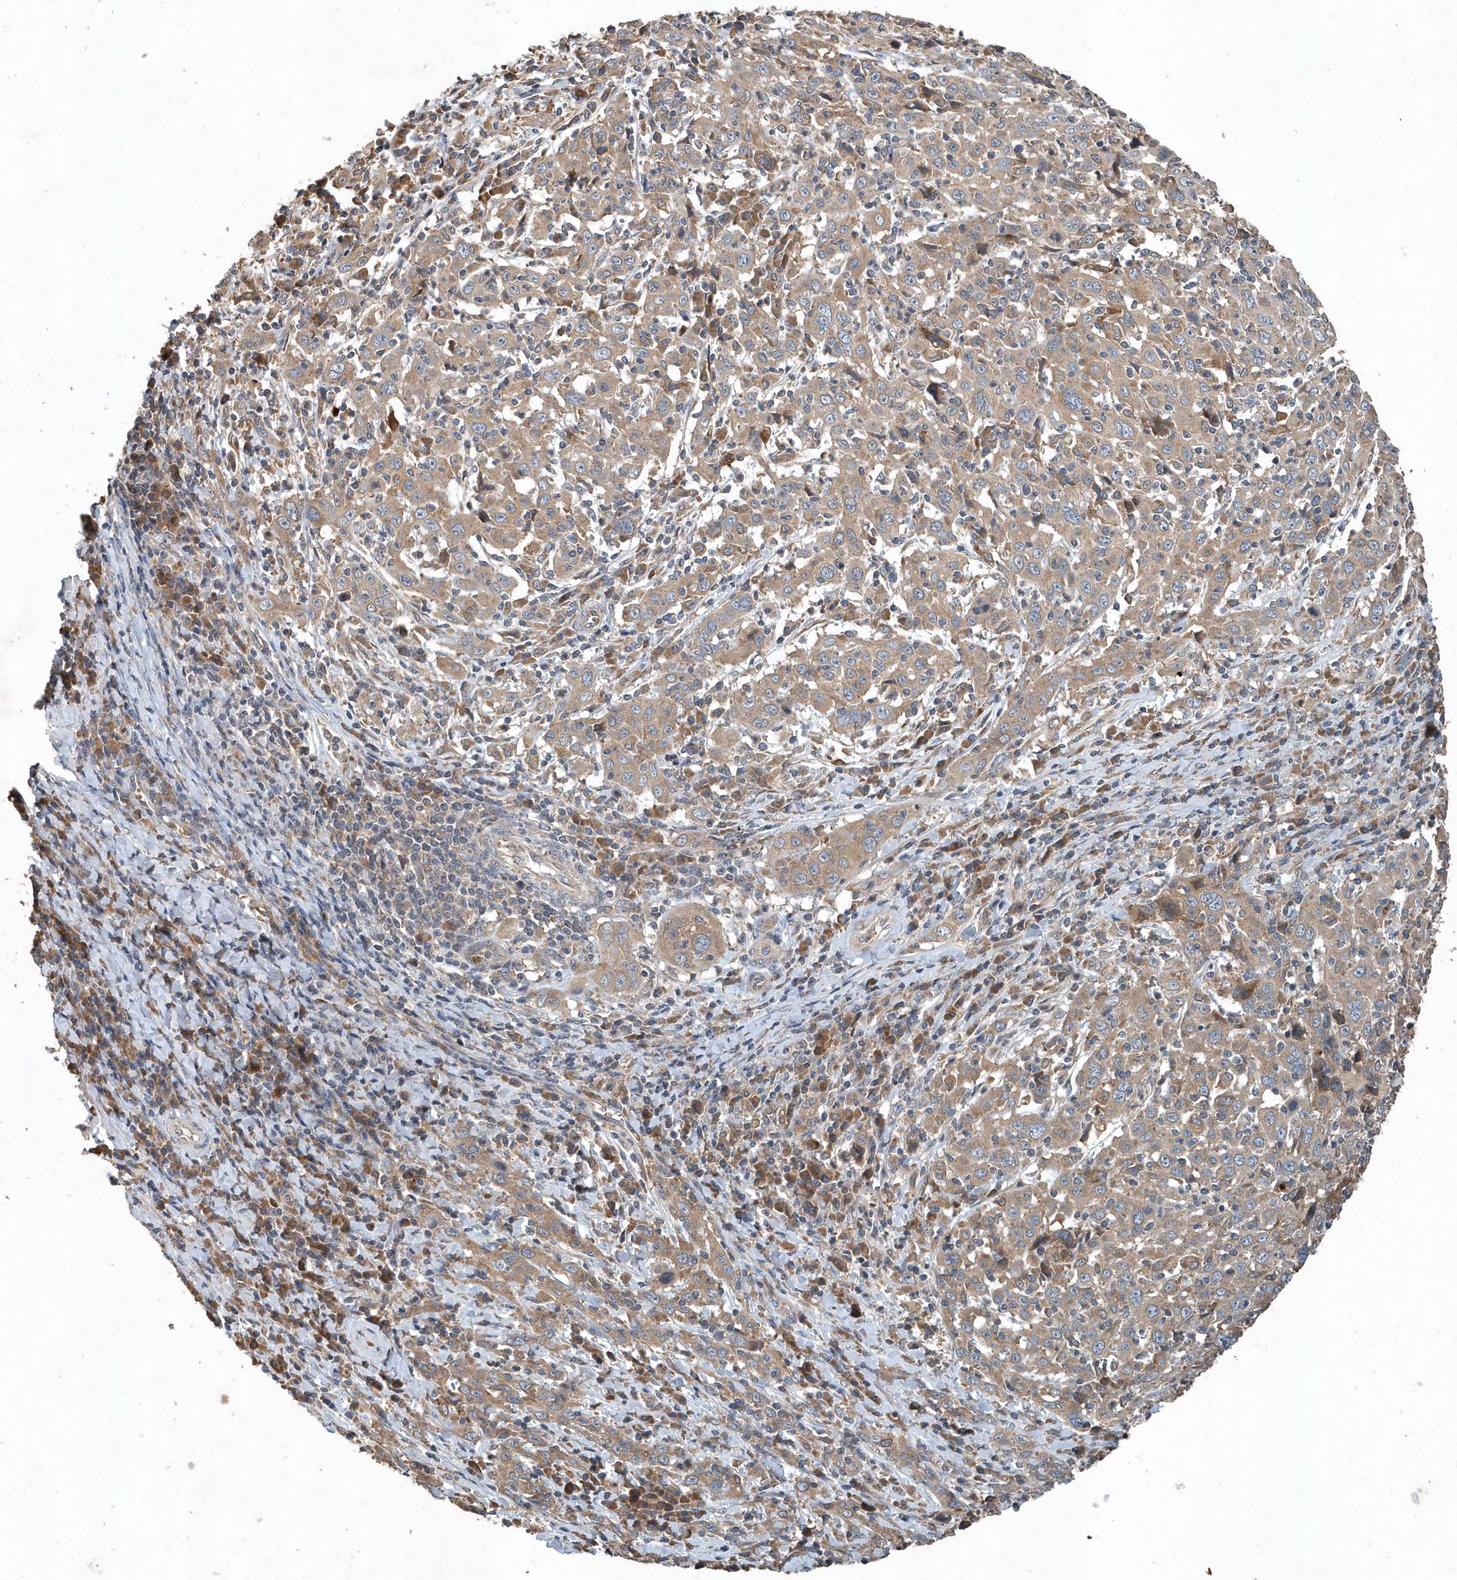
{"staining": {"intensity": "moderate", "quantity": ">75%", "location": "cytoplasmic/membranous"}, "tissue": "cervical cancer", "cell_type": "Tumor cells", "image_type": "cancer", "snomed": [{"axis": "morphology", "description": "Squamous cell carcinoma, NOS"}, {"axis": "topography", "description": "Cervix"}], "caption": "Brown immunohistochemical staining in cervical squamous cell carcinoma demonstrates moderate cytoplasmic/membranous expression in about >75% of tumor cells.", "gene": "SCFD2", "patient": {"sex": "female", "age": 46}}